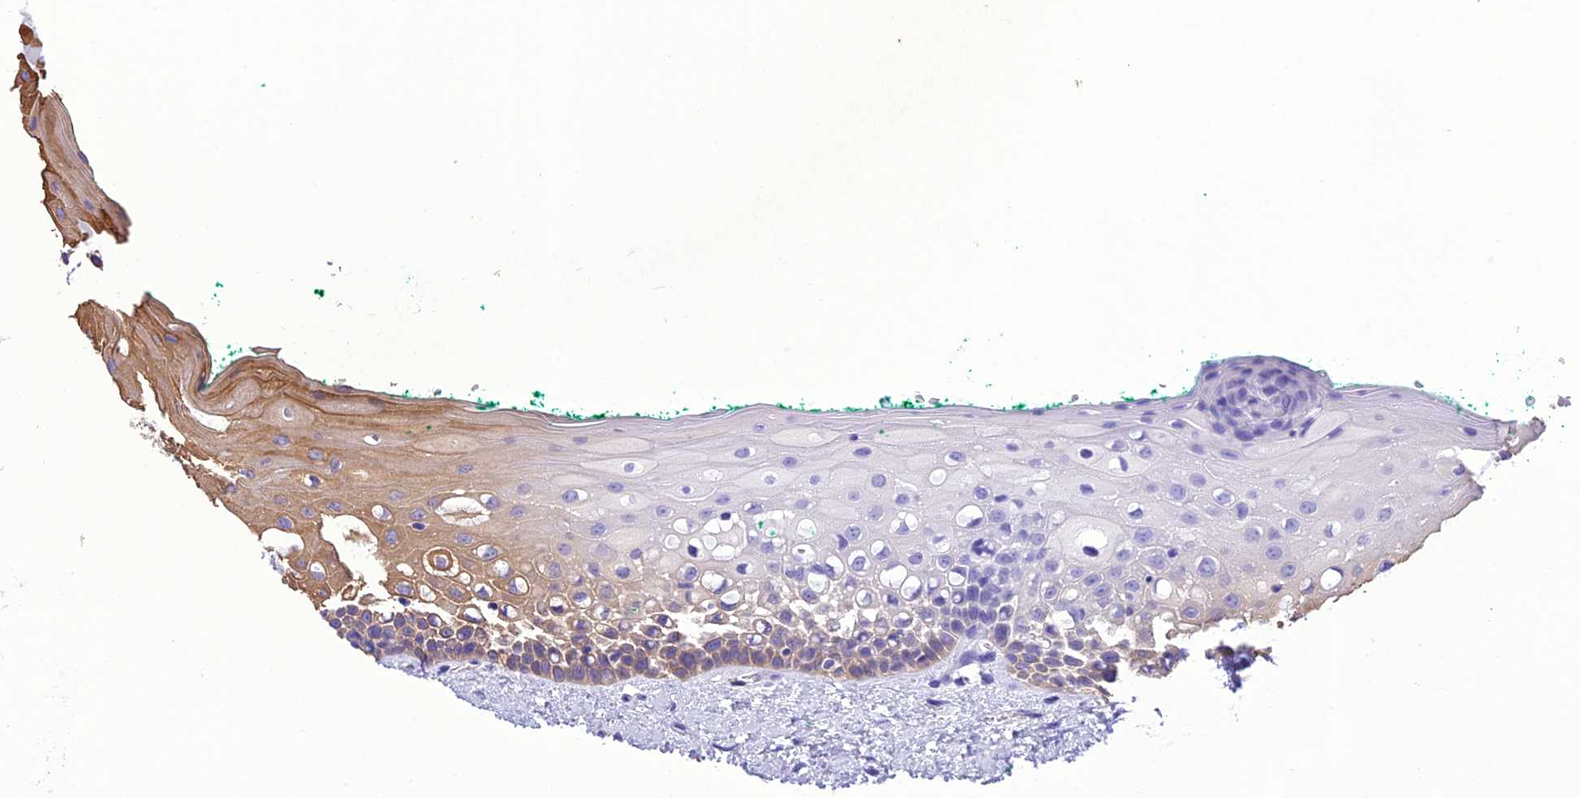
{"staining": {"intensity": "moderate", "quantity": "25%-75%", "location": "cytoplasmic/membranous"}, "tissue": "oral mucosa", "cell_type": "Squamous epithelial cells", "image_type": "normal", "snomed": [{"axis": "morphology", "description": "Normal tissue, NOS"}, {"axis": "topography", "description": "Oral tissue"}], "caption": "High-power microscopy captured an immunohistochemistry micrograph of benign oral mucosa, revealing moderate cytoplasmic/membranous expression in about 25%-75% of squamous epithelial cells.", "gene": "VPS52", "patient": {"sex": "female", "age": 70}}